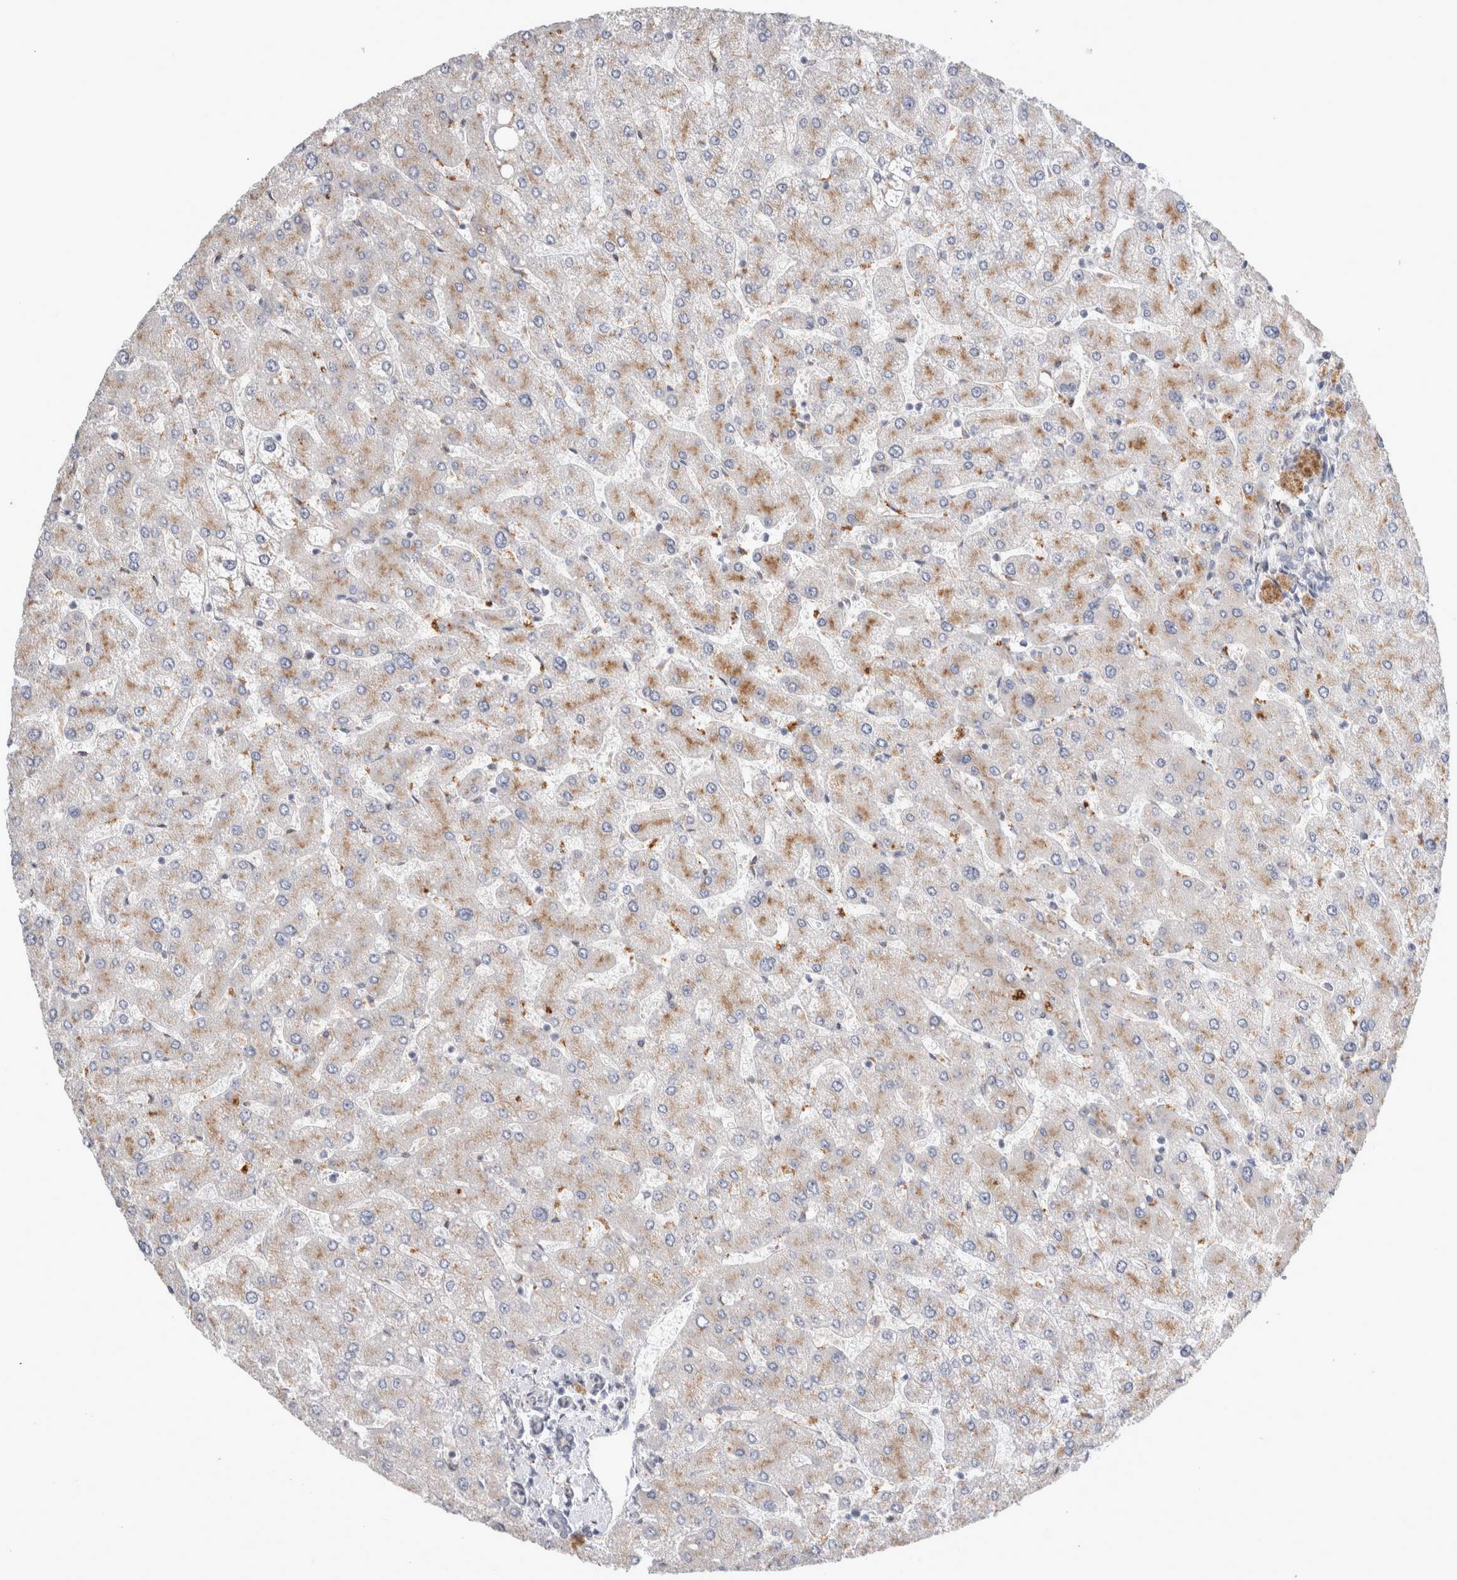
{"staining": {"intensity": "weak", "quantity": "<25%", "location": "cytoplasmic/membranous"}, "tissue": "liver", "cell_type": "Cholangiocytes", "image_type": "normal", "snomed": [{"axis": "morphology", "description": "Normal tissue, NOS"}, {"axis": "topography", "description": "Liver"}], "caption": "Photomicrograph shows no significant protein positivity in cholangiocytes of unremarkable liver. (Immunohistochemistry (ihc), brightfield microscopy, high magnification).", "gene": "TRMT9B", "patient": {"sex": "male", "age": 55}}